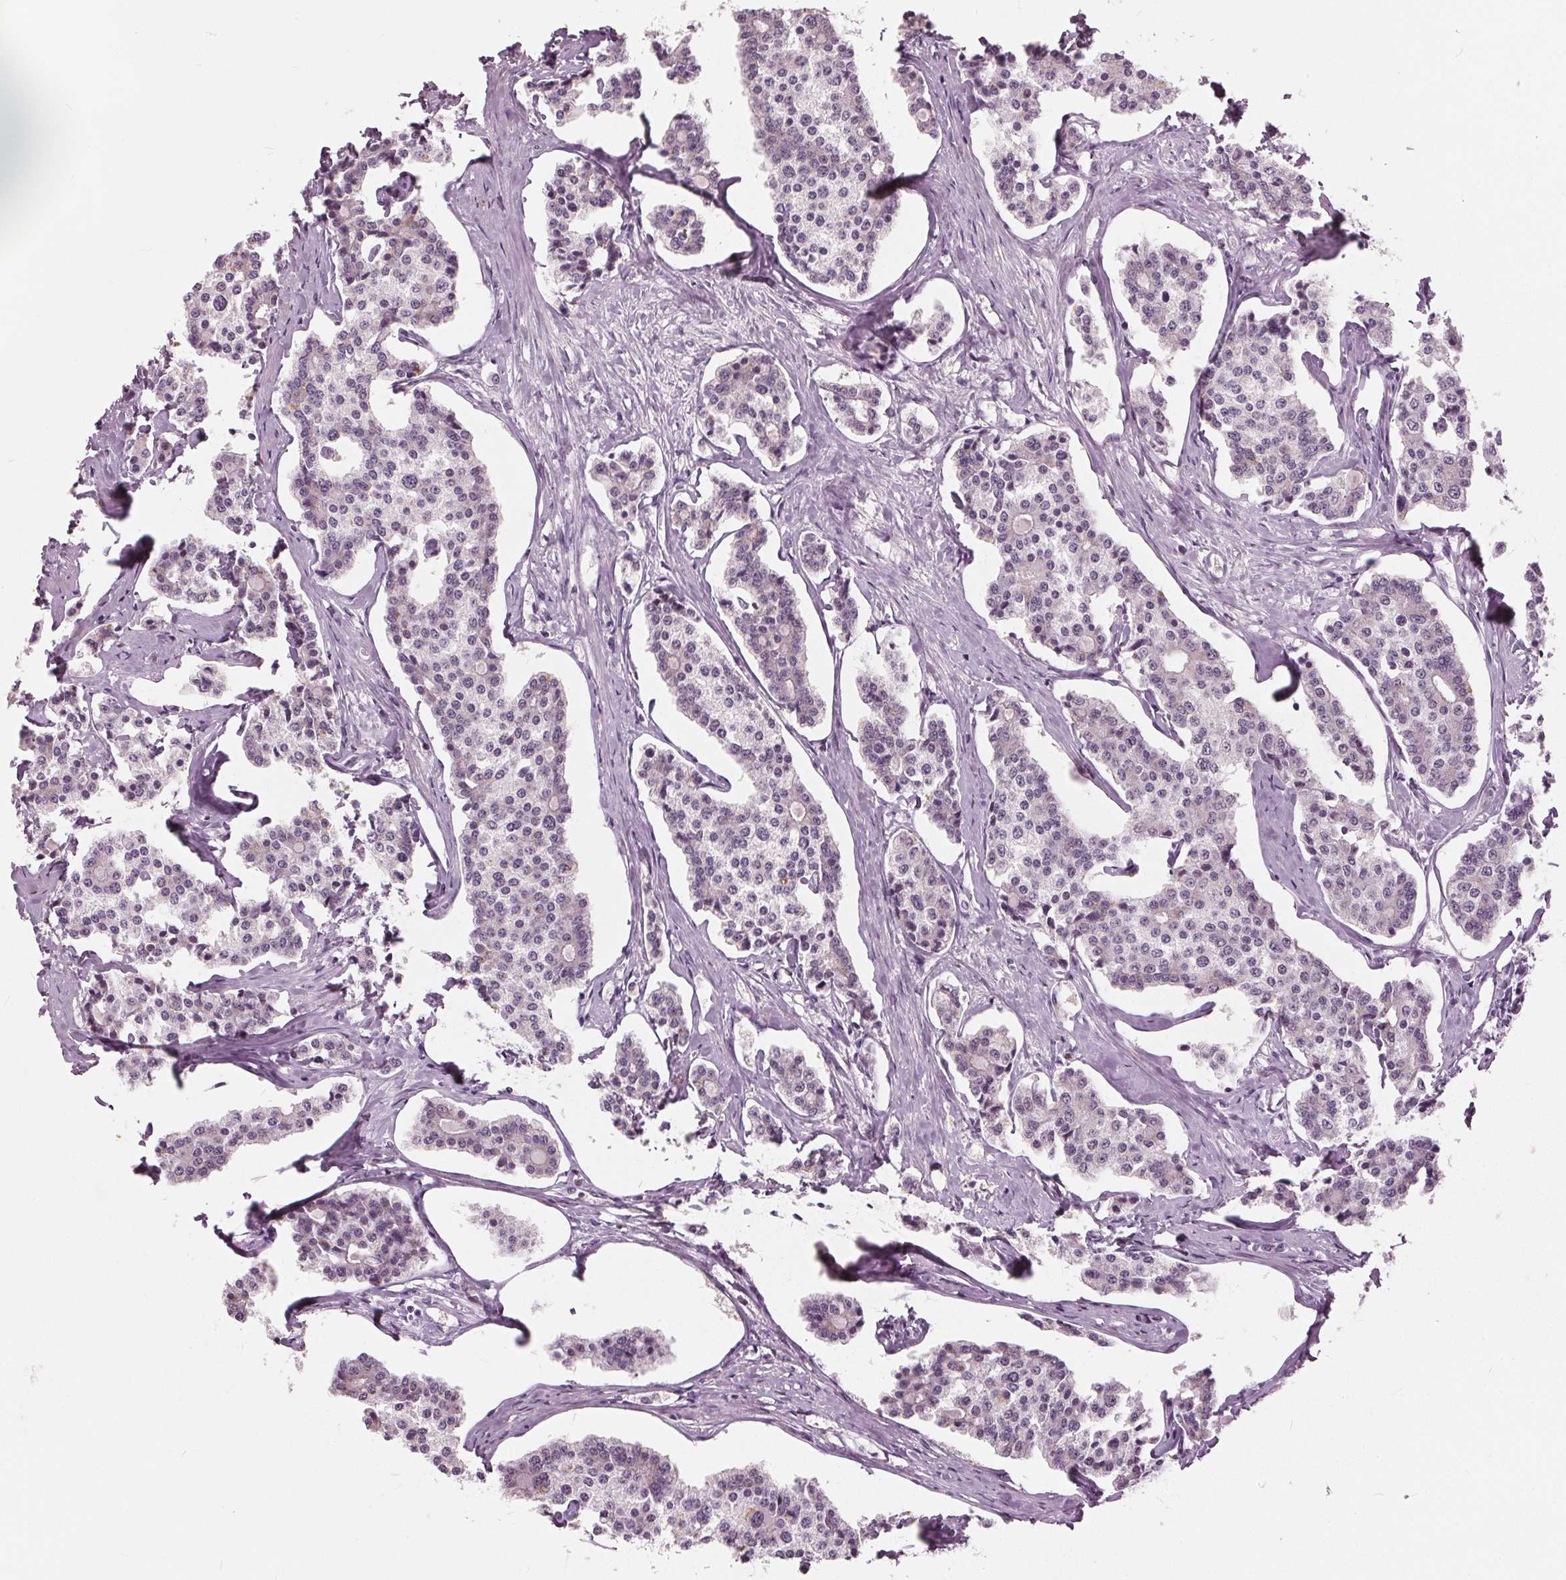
{"staining": {"intensity": "negative", "quantity": "none", "location": "none"}, "tissue": "carcinoid", "cell_type": "Tumor cells", "image_type": "cancer", "snomed": [{"axis": "morphology", "description": "Carcinoid, malignant, NOS"}, {"axis": "topography", "description": "Small intestine"}], "caption": "An immunohistochemistry image of malignant carcinoid is shown. There is no staining in tumor cells of malignant carcinoid. The staining is performed using DAB (3,3'-diaminobenzidine) brown chromogen with nuclei counter-stained in using hematoxylin.", "gene": "TKFC", "patient": {"sex": "female", "age": 65}}